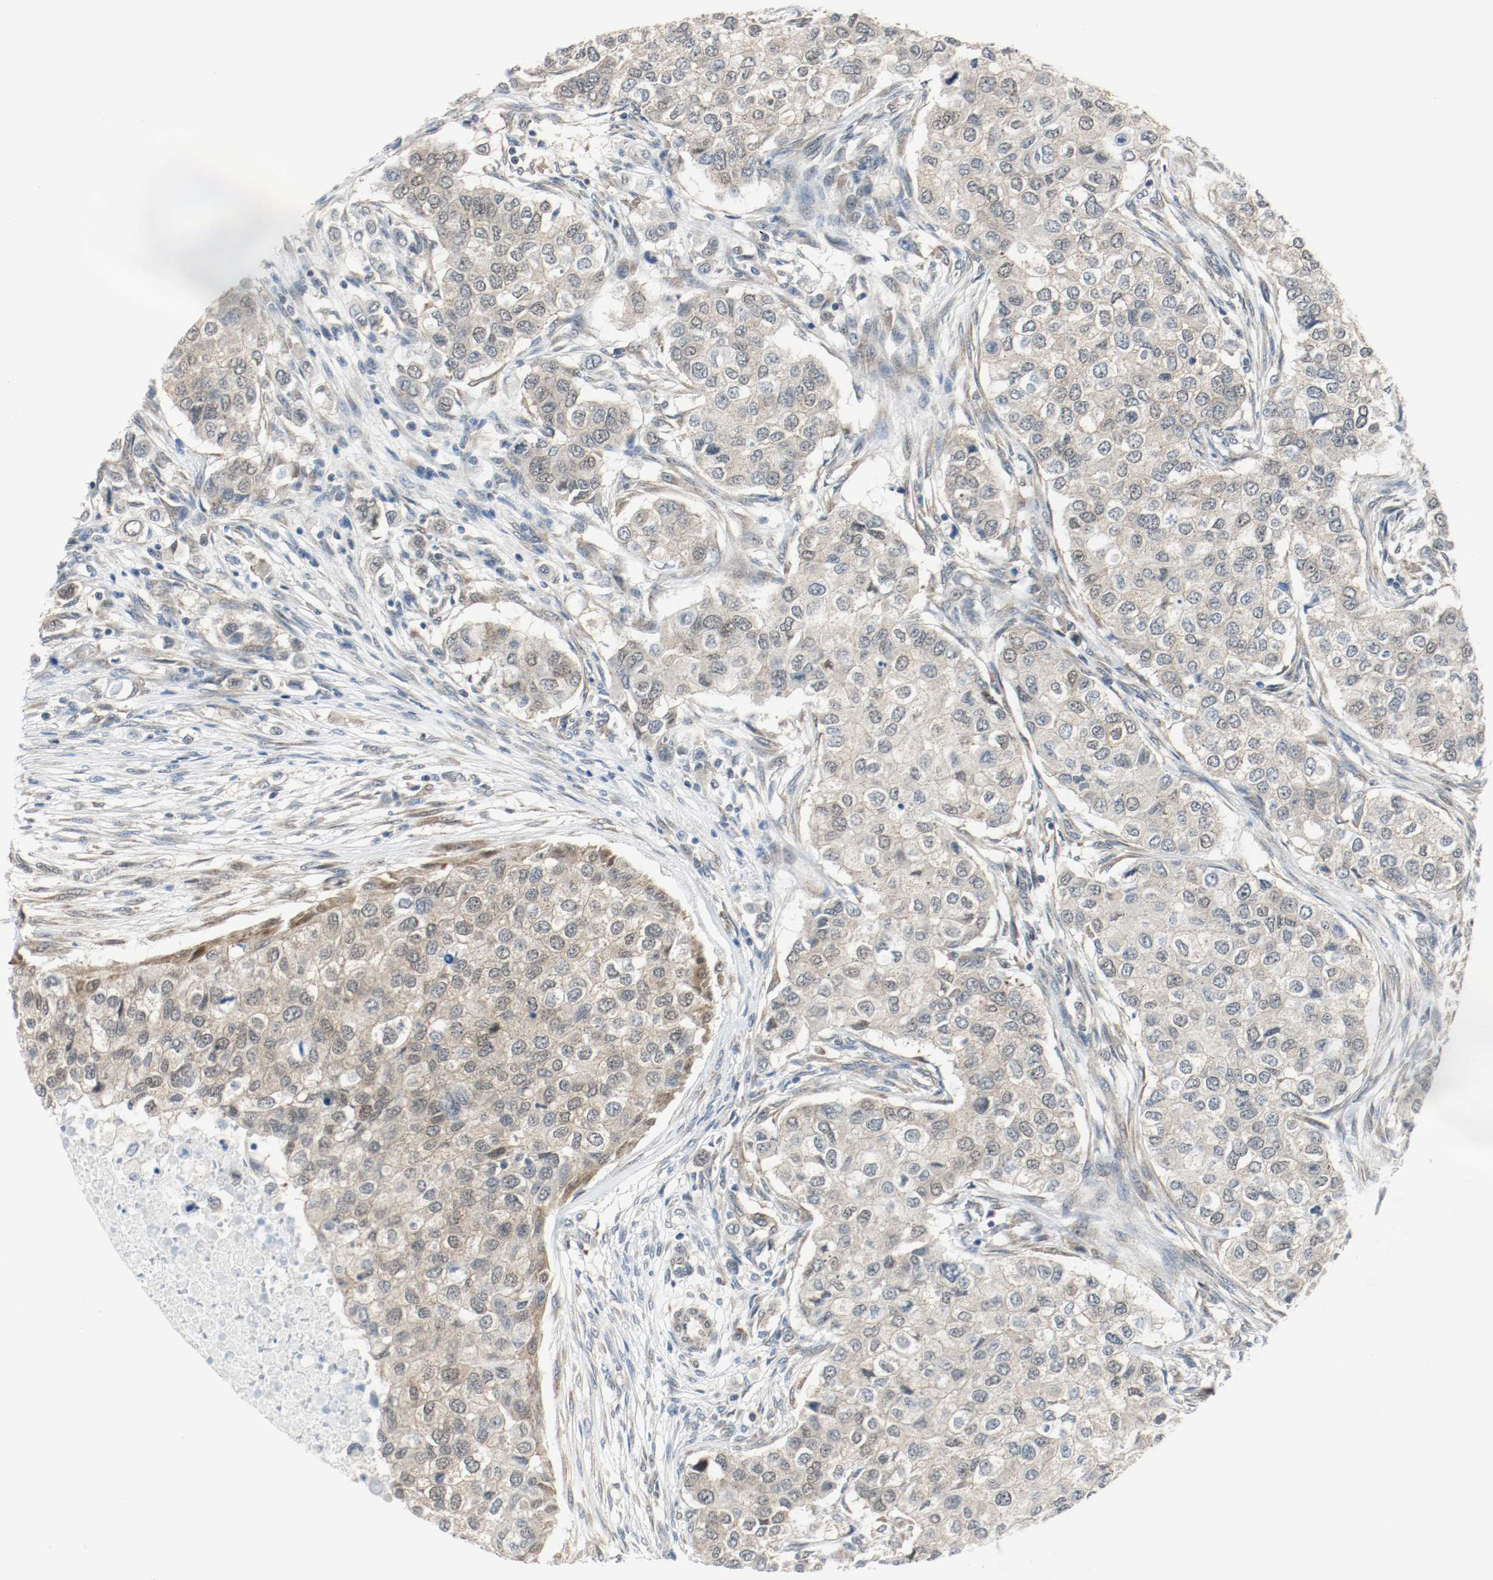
{"staining": {"intensity": "weak", "quantity": ">75%", "location": "cytoplasmic/membranous,nuclear"}, "tissue": "breast cancer", "cell_type": "Tumor cells", "image_type": "cancer", "snomed": [{"axis": "morphology", "description": "Normal tissue, NOS"}, {"axis": "morphology", "description": "Duct carcinoma"}, {"axis": "topography", "description": "Breast"}], "caption": "IHC staining of breast infiltrating ductal carcinoma, which demonstrates low levels of weak cytoplasmic/membranous and nuclear staining in about >75% of tumor cells indicating weak cytoplasmic/membranous and nuclear protein staining. The staining was performed using DAB (brown) for protein detection and nuclei were counterstained in hematoxylin (blue).", "gene": "PPME1", "patient": {"sex": "female", "age": 49}}